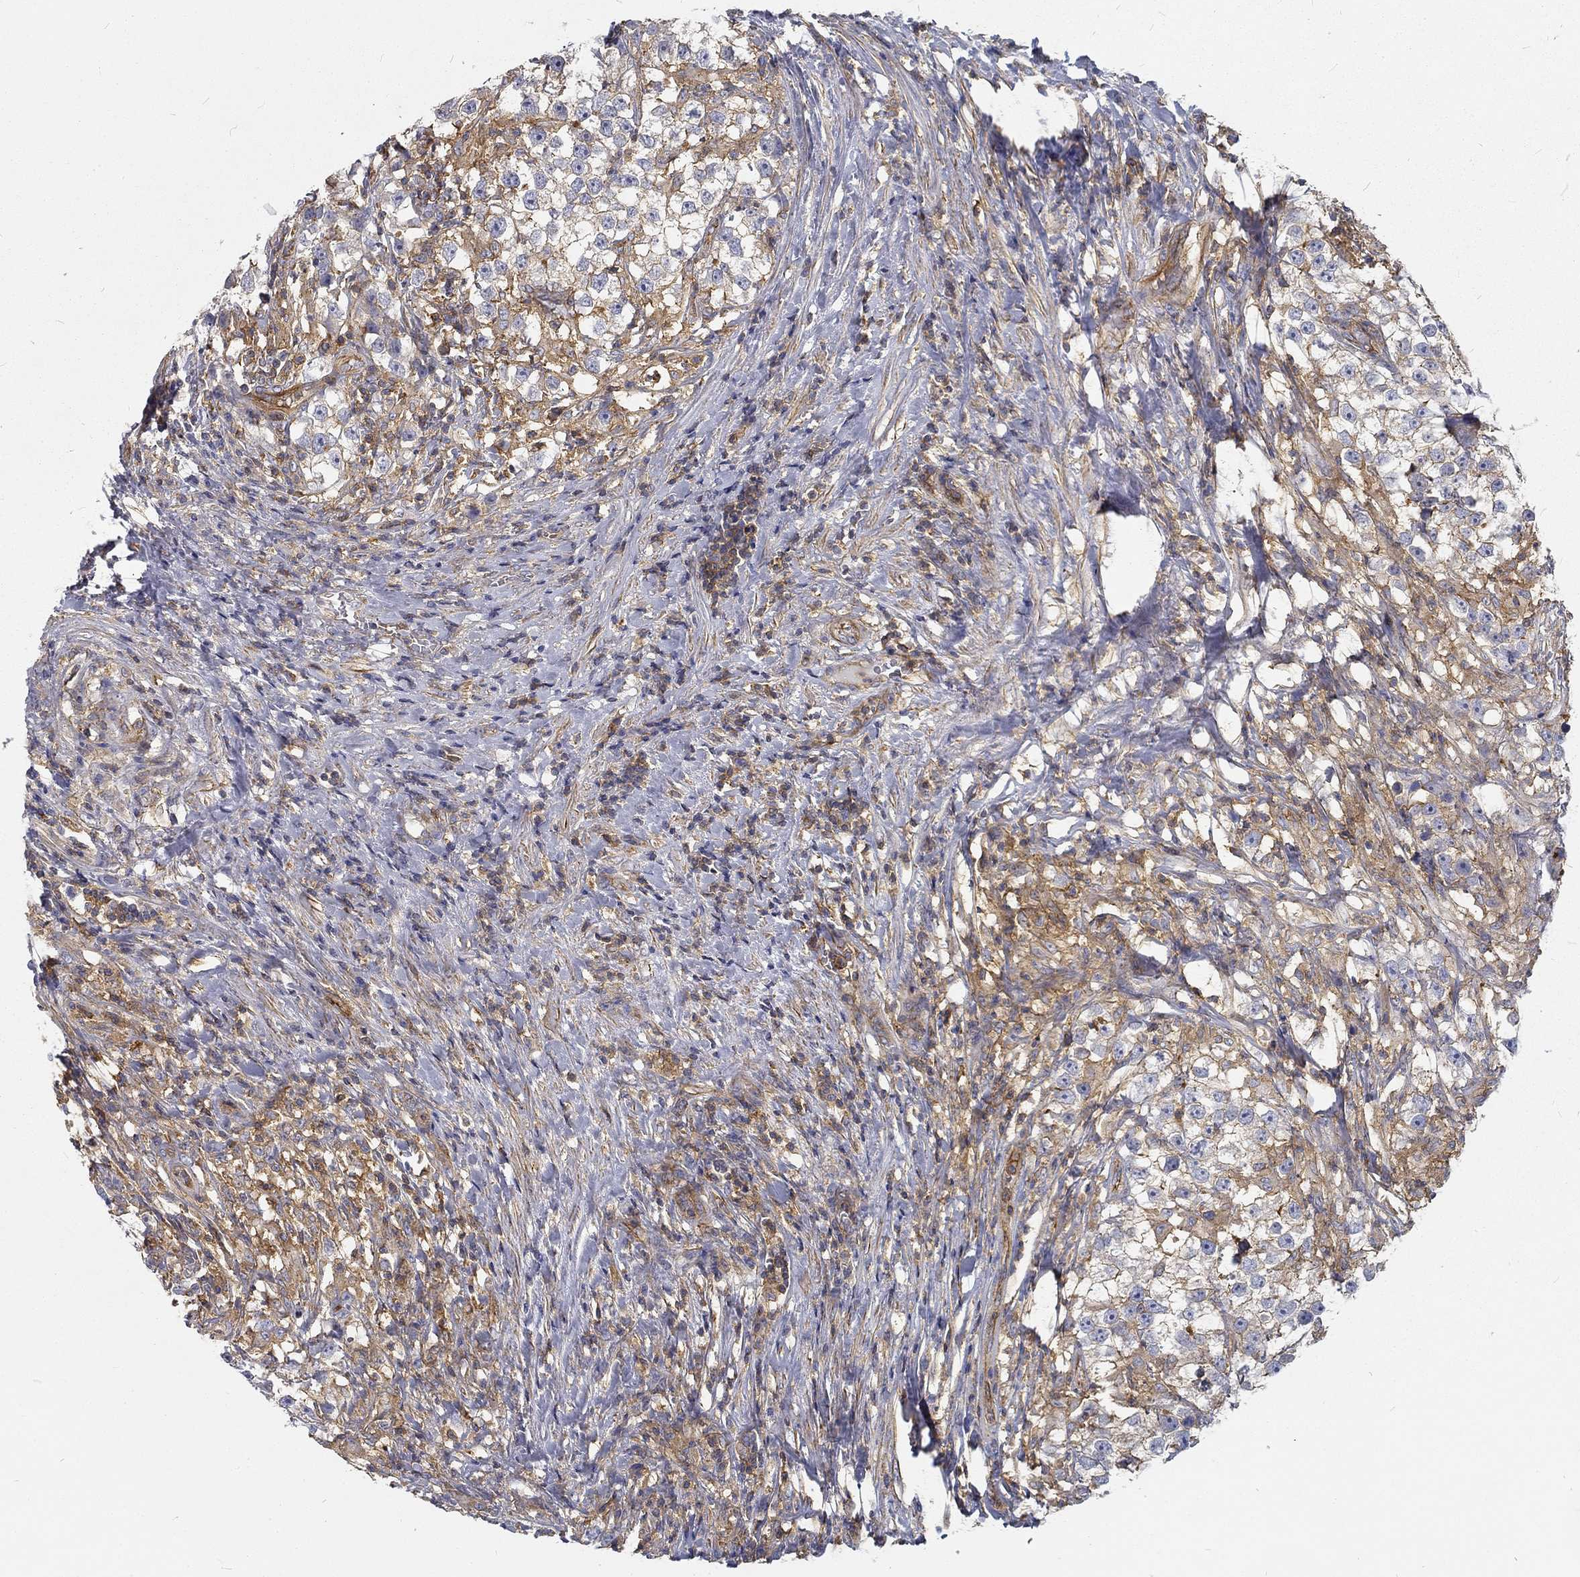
{"staining": {"intensity": "moderate", "quantity": "25%-75%", "location": "cytoplasmic/membranous"}, "tissue": "testis cancer", "cell_type": "Tumor cells", "image_type": "cancer", "snomed": [{"axis": "morphology", "description": "Seminoma, NOS"}, {"axis": "topography", "description": "Testis"}], "caption": "The histopathology image reveals staining of seminoma (testis), revealing moderate cytoplasmic/membranous protein staining (brown color) within tumor cells. (DAB IHC, brown staining for protein, blue staining for nuclei).", "gene": "MTMR11", "patient": {"sex": "male", "age": 46}}